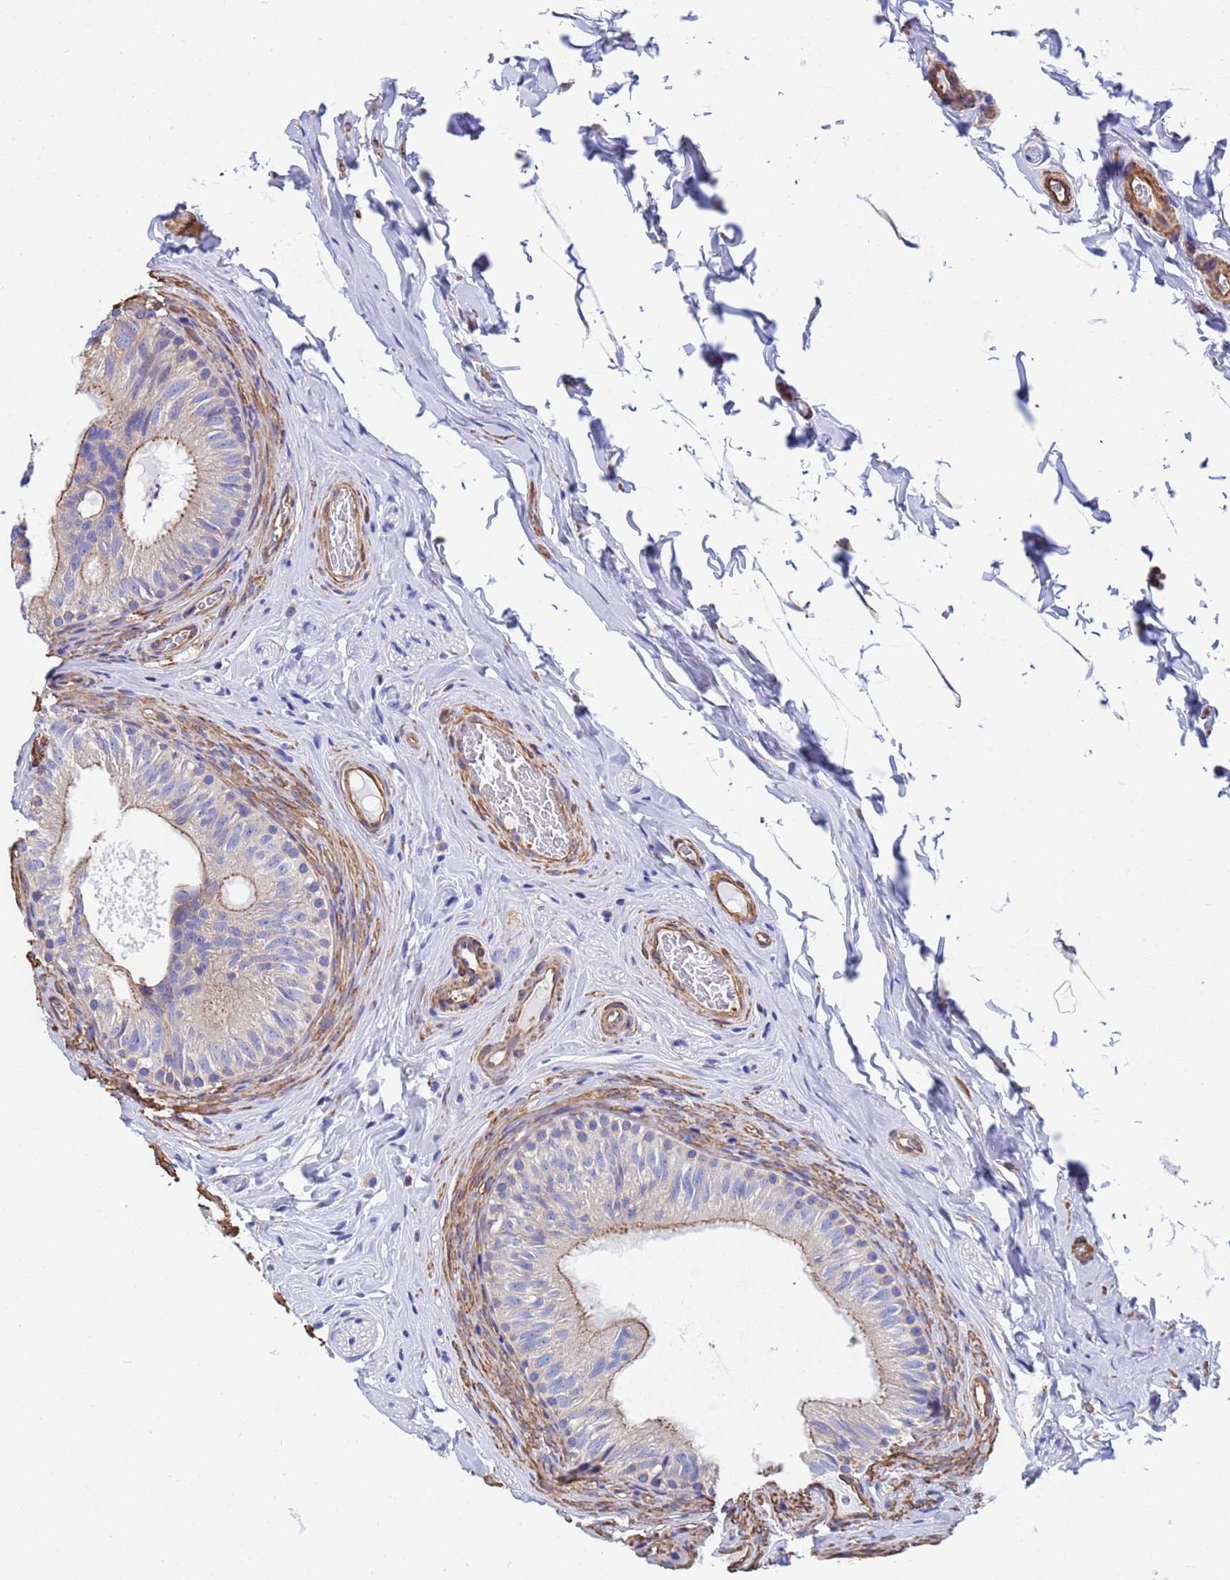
{"staining": {"intensity": "moderate", "quantity": "25%-75%", "location": "cytoplasmic/membranous"}, "tissue": "epididymis", "cell_type": "Glandular cells", "image_type": "normal", "snomed": [{"axis": "morphology", "description": "Normal tissue, NOS"}, {"axis": "topography", "description": "Epididymis"}], "caption": "Approximately 25%-75% of glandular cells in normal human epididymis reveal moderate cytoplasmic/membranous protein staining as visualized by brown immunohistochemical staining.", "gene": "MYL12A", "patient": {"sex": "male", "age": 34}}